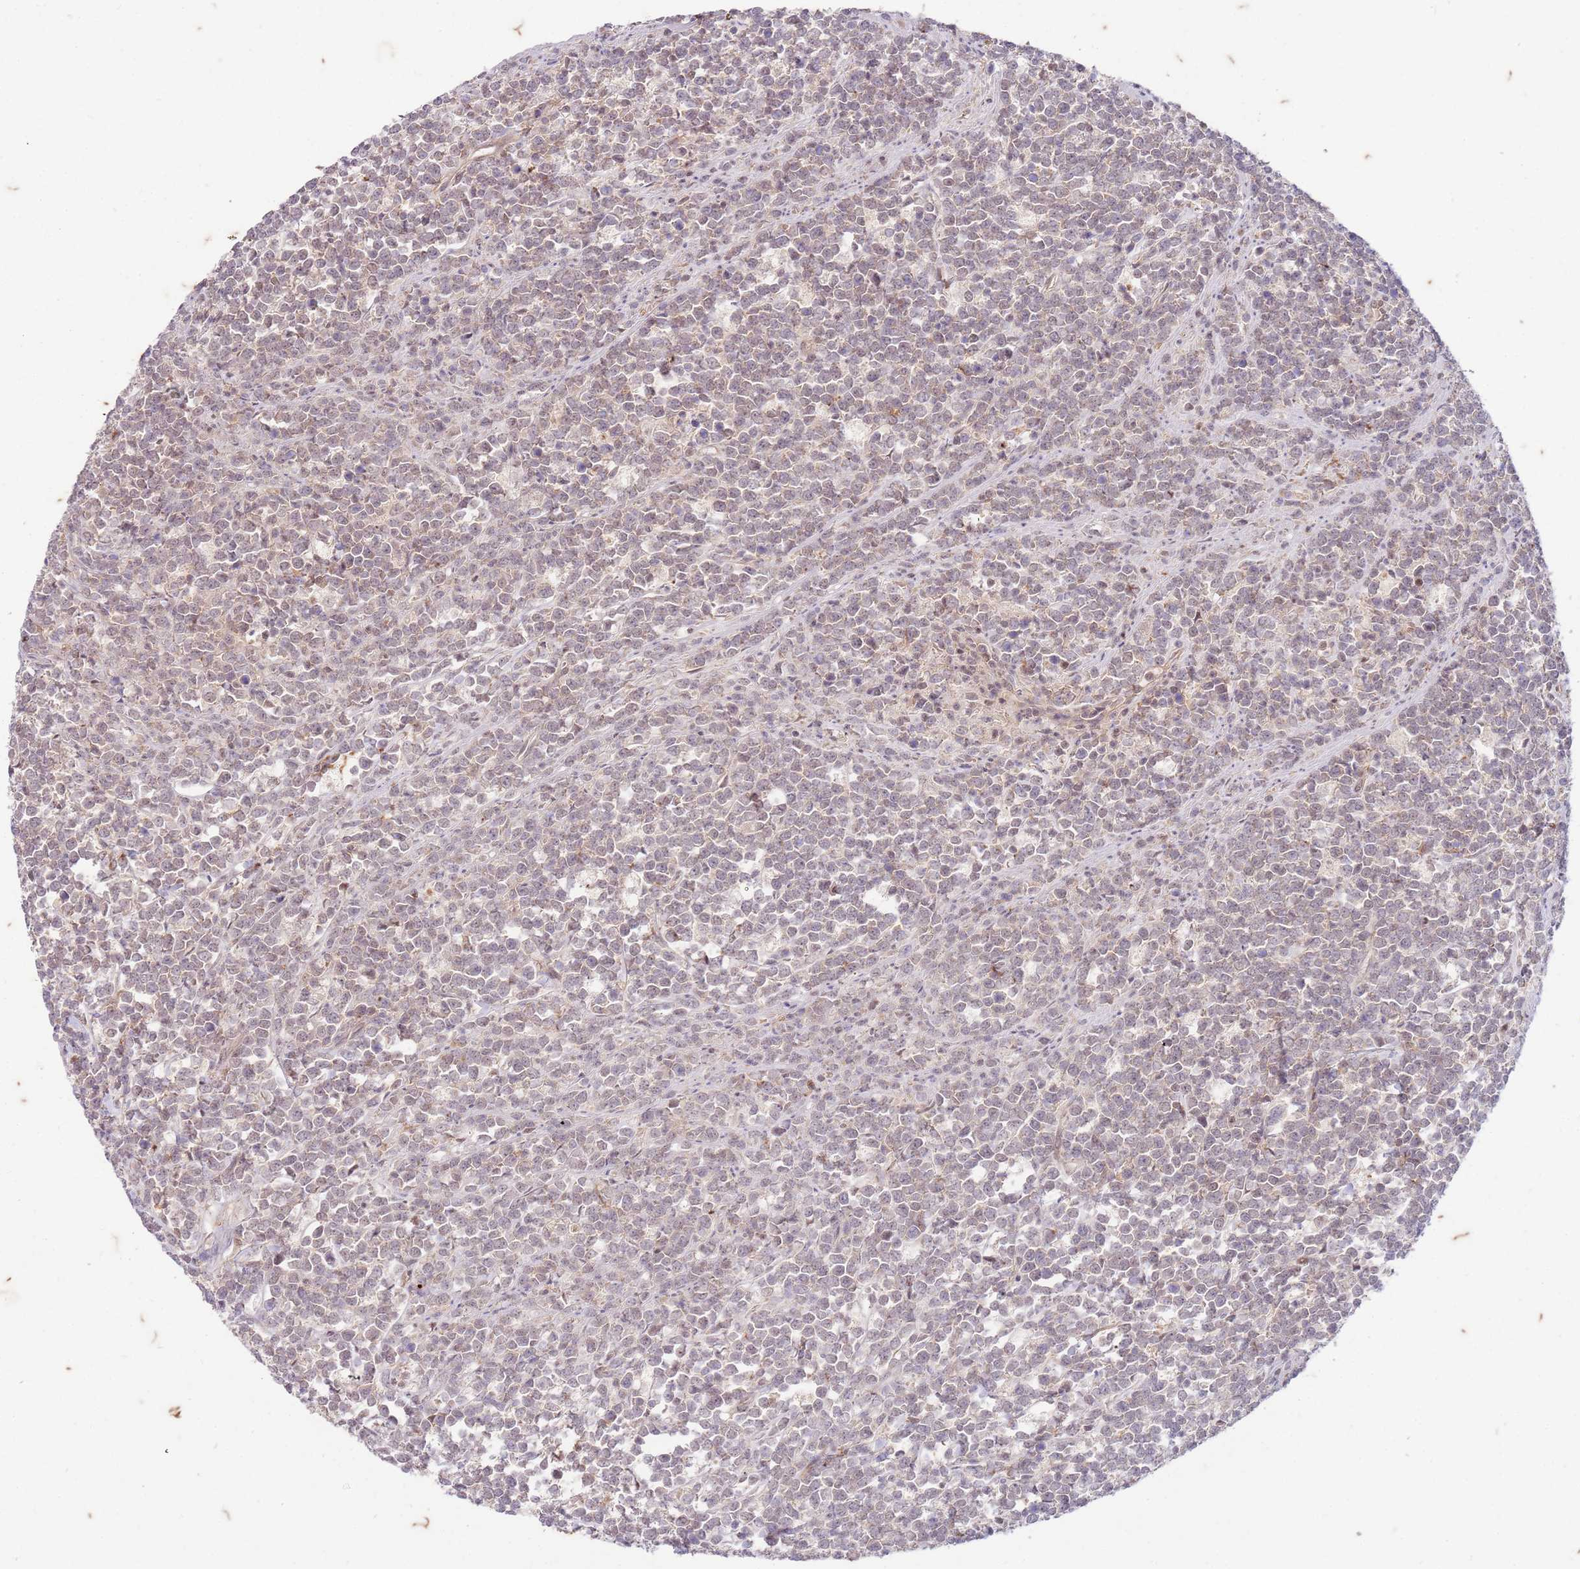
{"staining": {"intensity": "weak", "quantity": "25%-75%", "location": "cytoplasmic/membranous,nuclear"}, "tissue": "lymphoma", "cell_type": "Tumor cells", "image_type": "cancer", "snomed": [{"axis": "morphology", "description": "Malignant lymphoma, non-Hodgkin's type, High grade"}, {"axis": "topography", "description": "Small intestine"}, {"axis": "topography", "description": "Colon"}], "caption": "High-magnification brightfield microscopy of lymphoma stained with DAB (3,3'-diaminobenzidine) (brown) and counterstained with hematoxylin (blue). tumor cells exhibit weak cytoplasmic/membranous and nuclear expression is seen in about25%-75% of cells.", "gene": "RAPGEF3", "patient": {"sex": "male", "age": 8}}